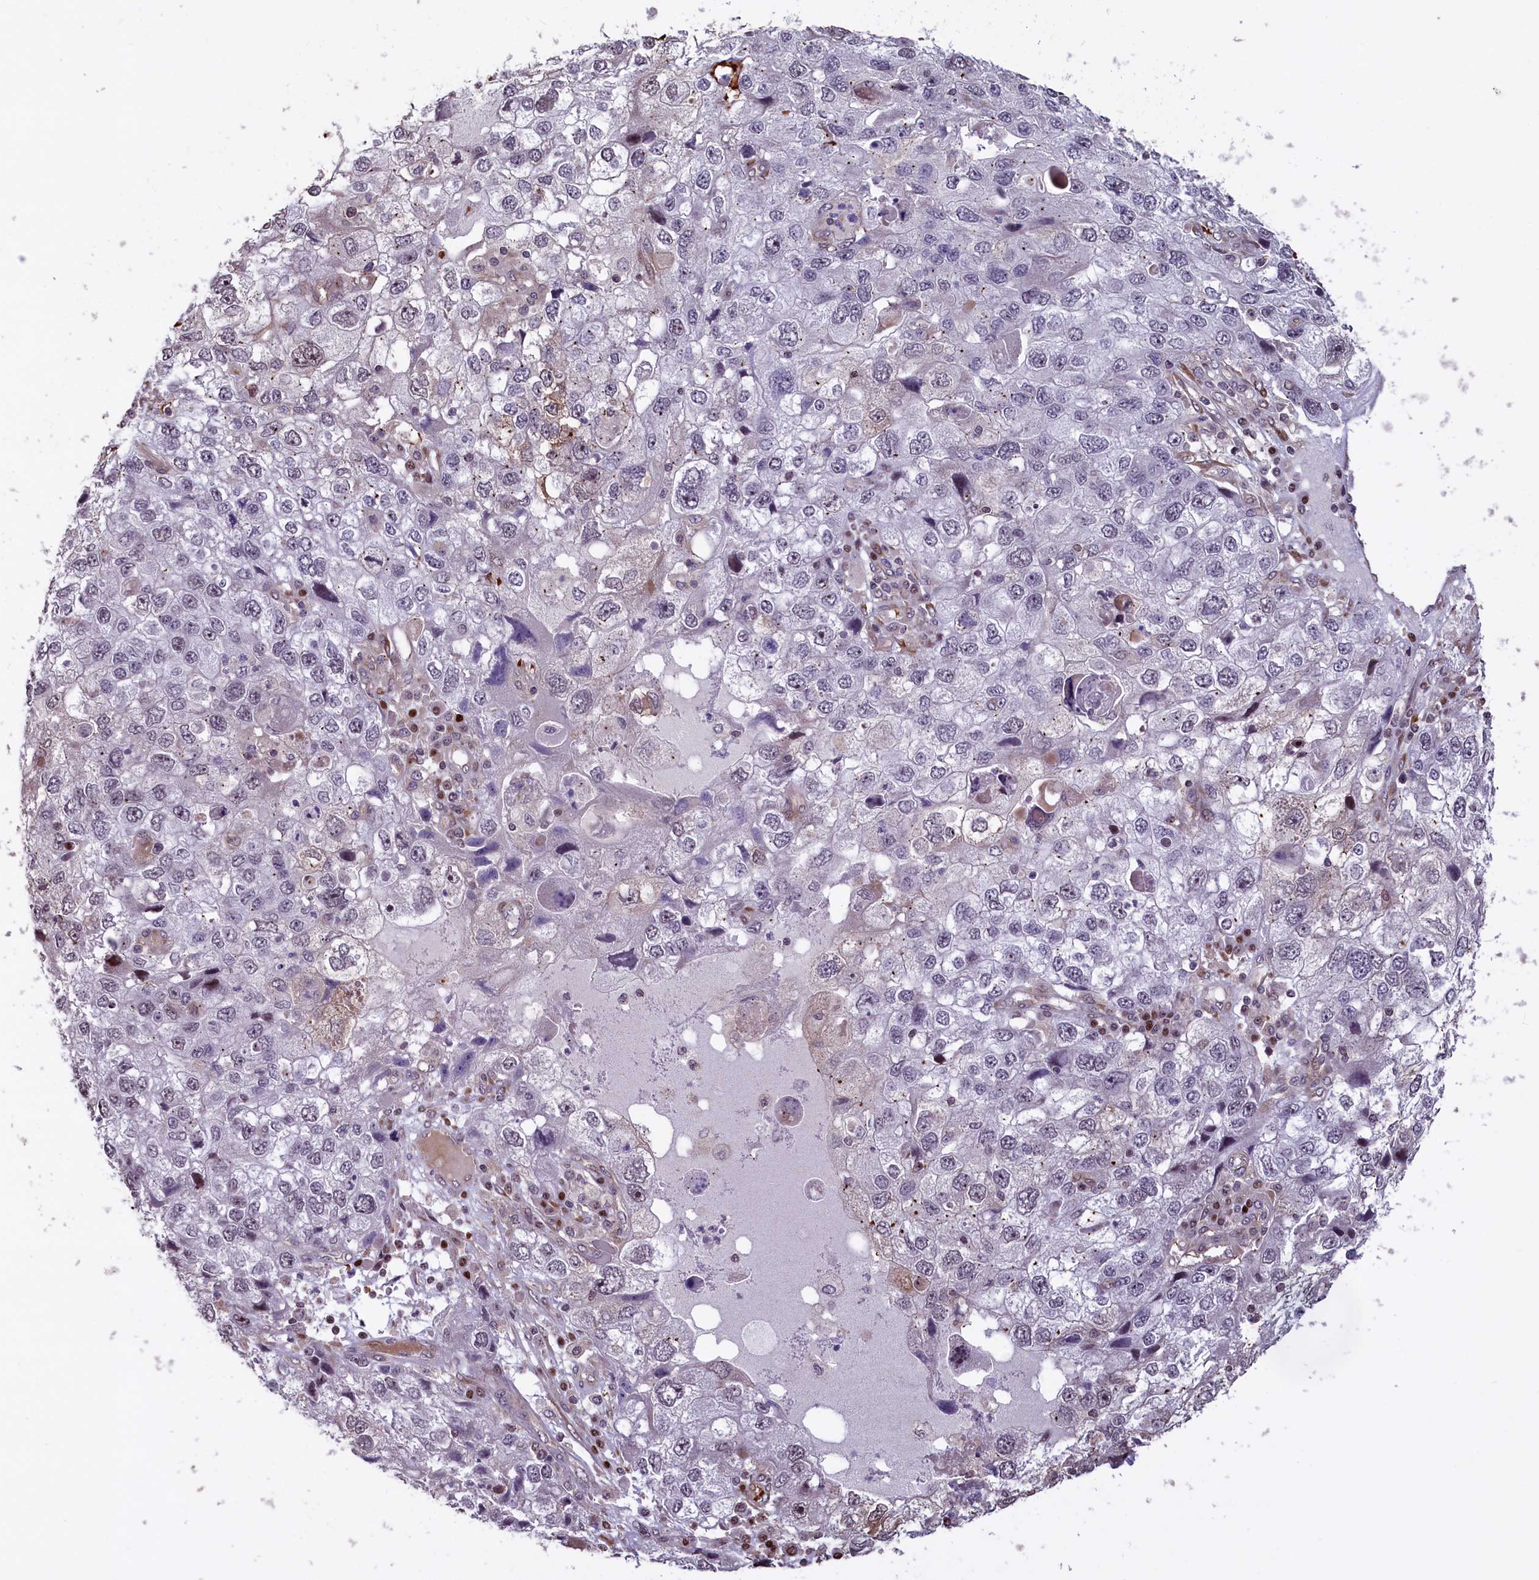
{"staining": {"intensity": "weak", "quantity": "<25%", "location": "nuclear"}, "tissue": "endometrial cancer", "cell_type": "Tumor cells", "image_type": "cancer", "snomed": [{"axis": "morphology", "description": "Adenocarcinoma, NOS"}, {"axis": "topography", "description": "Endometrium"}], "caption": "Tumor cells show no significant protein positivity in endometrial cancer.", "gene": "SHFL", "patient": {"sex": "female", "age": 49}}